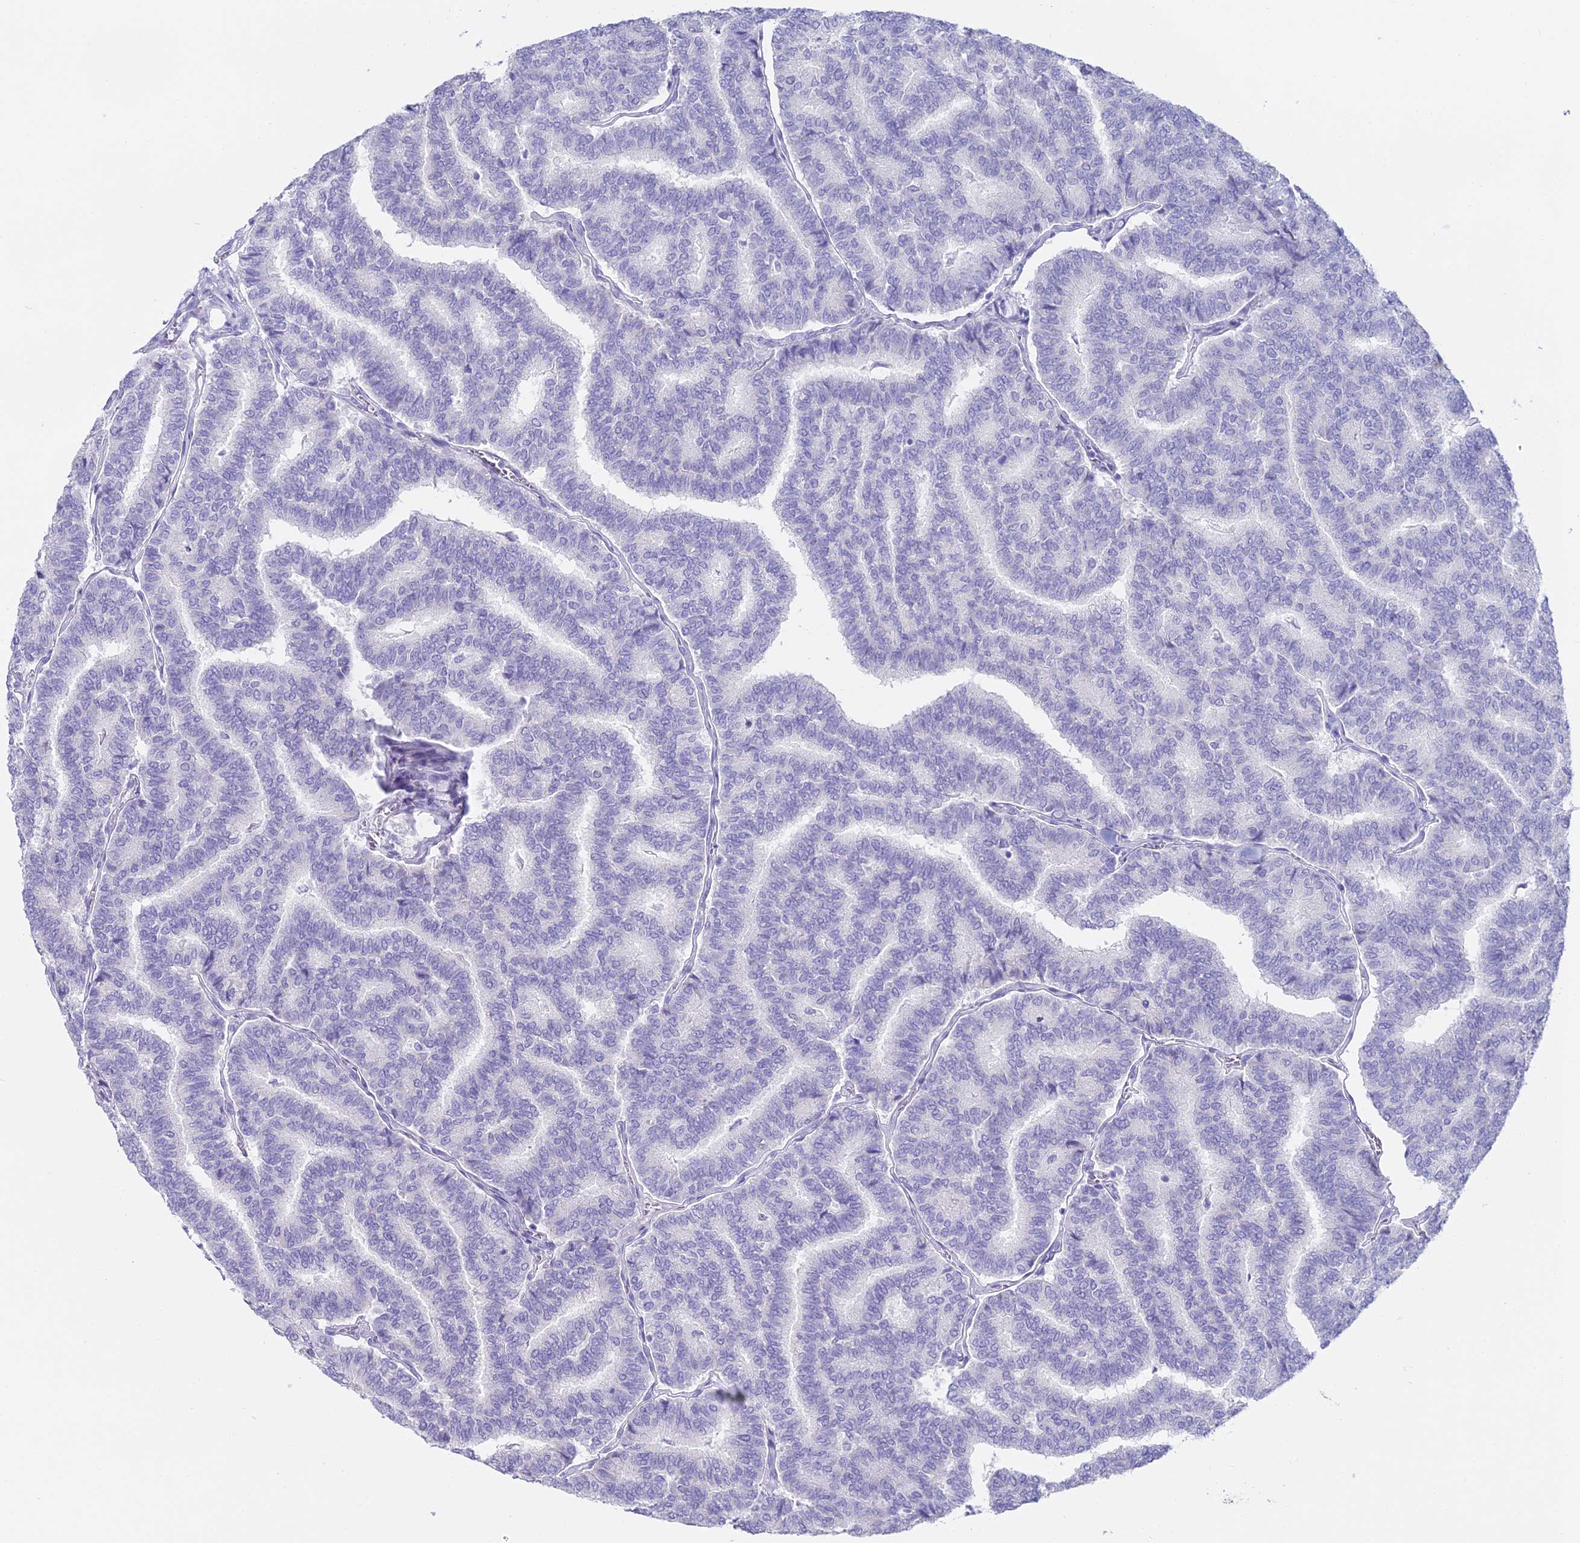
{"staining": {"intensity": "negative", "quantity": "none", "location": "none"}, "tissue": "thyroid cancer", "cell_type": "Tumor cells", "image_type": "cancer", "snomed": [{"axis": "morphology", "description": "Papillary adenocarcinoma, NOS"}, {"axis": "topography", "description": "Thyroid gland"}], "caption": "This is an immunohistochemistry (IHC) photomicrograph of thyroid papillary adenocarcinoma. There is no positivity in tumor cells.", "gene": "ALPP", "patient": {"sex": "female", "age": 35}}